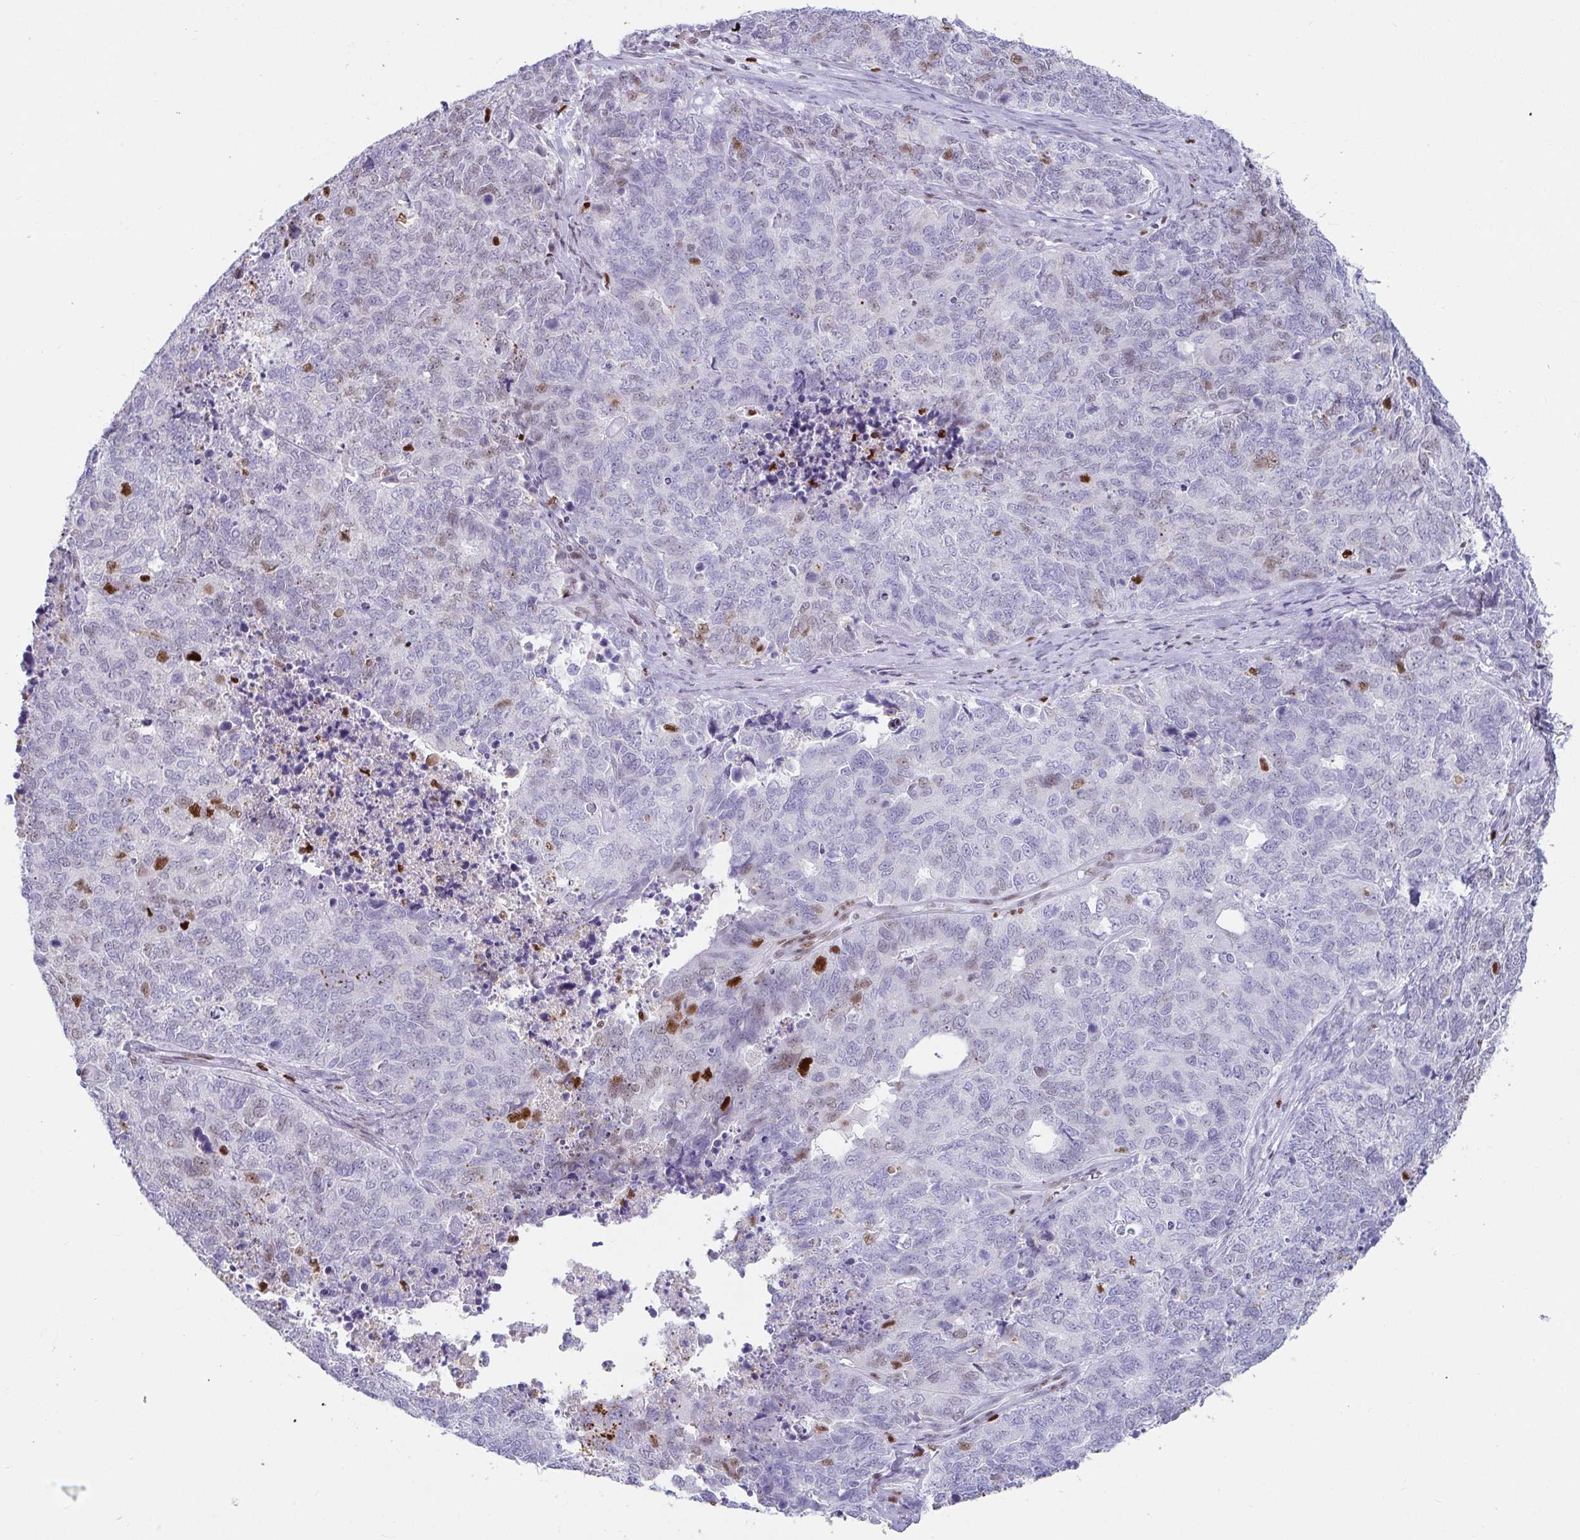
{"staining": {"intensity": "negative", "quantity": "none", "location": "none"}, "tissue": "cervical cancer", "cell_type": "Tumor cells", "image_type": "cancer", "snomed": [{"axis": "morphology", "description": "Adenocarcinoma, NOS"}, {"axis": "topography", "description": "Cervix"}], "caption": "Protein analysis of cervical cancer (adenocarcinoma) exhibits no significant expression in tumor cells.", "gene": "ZNF586", "patient": {"sex": "female", "age": 63}}